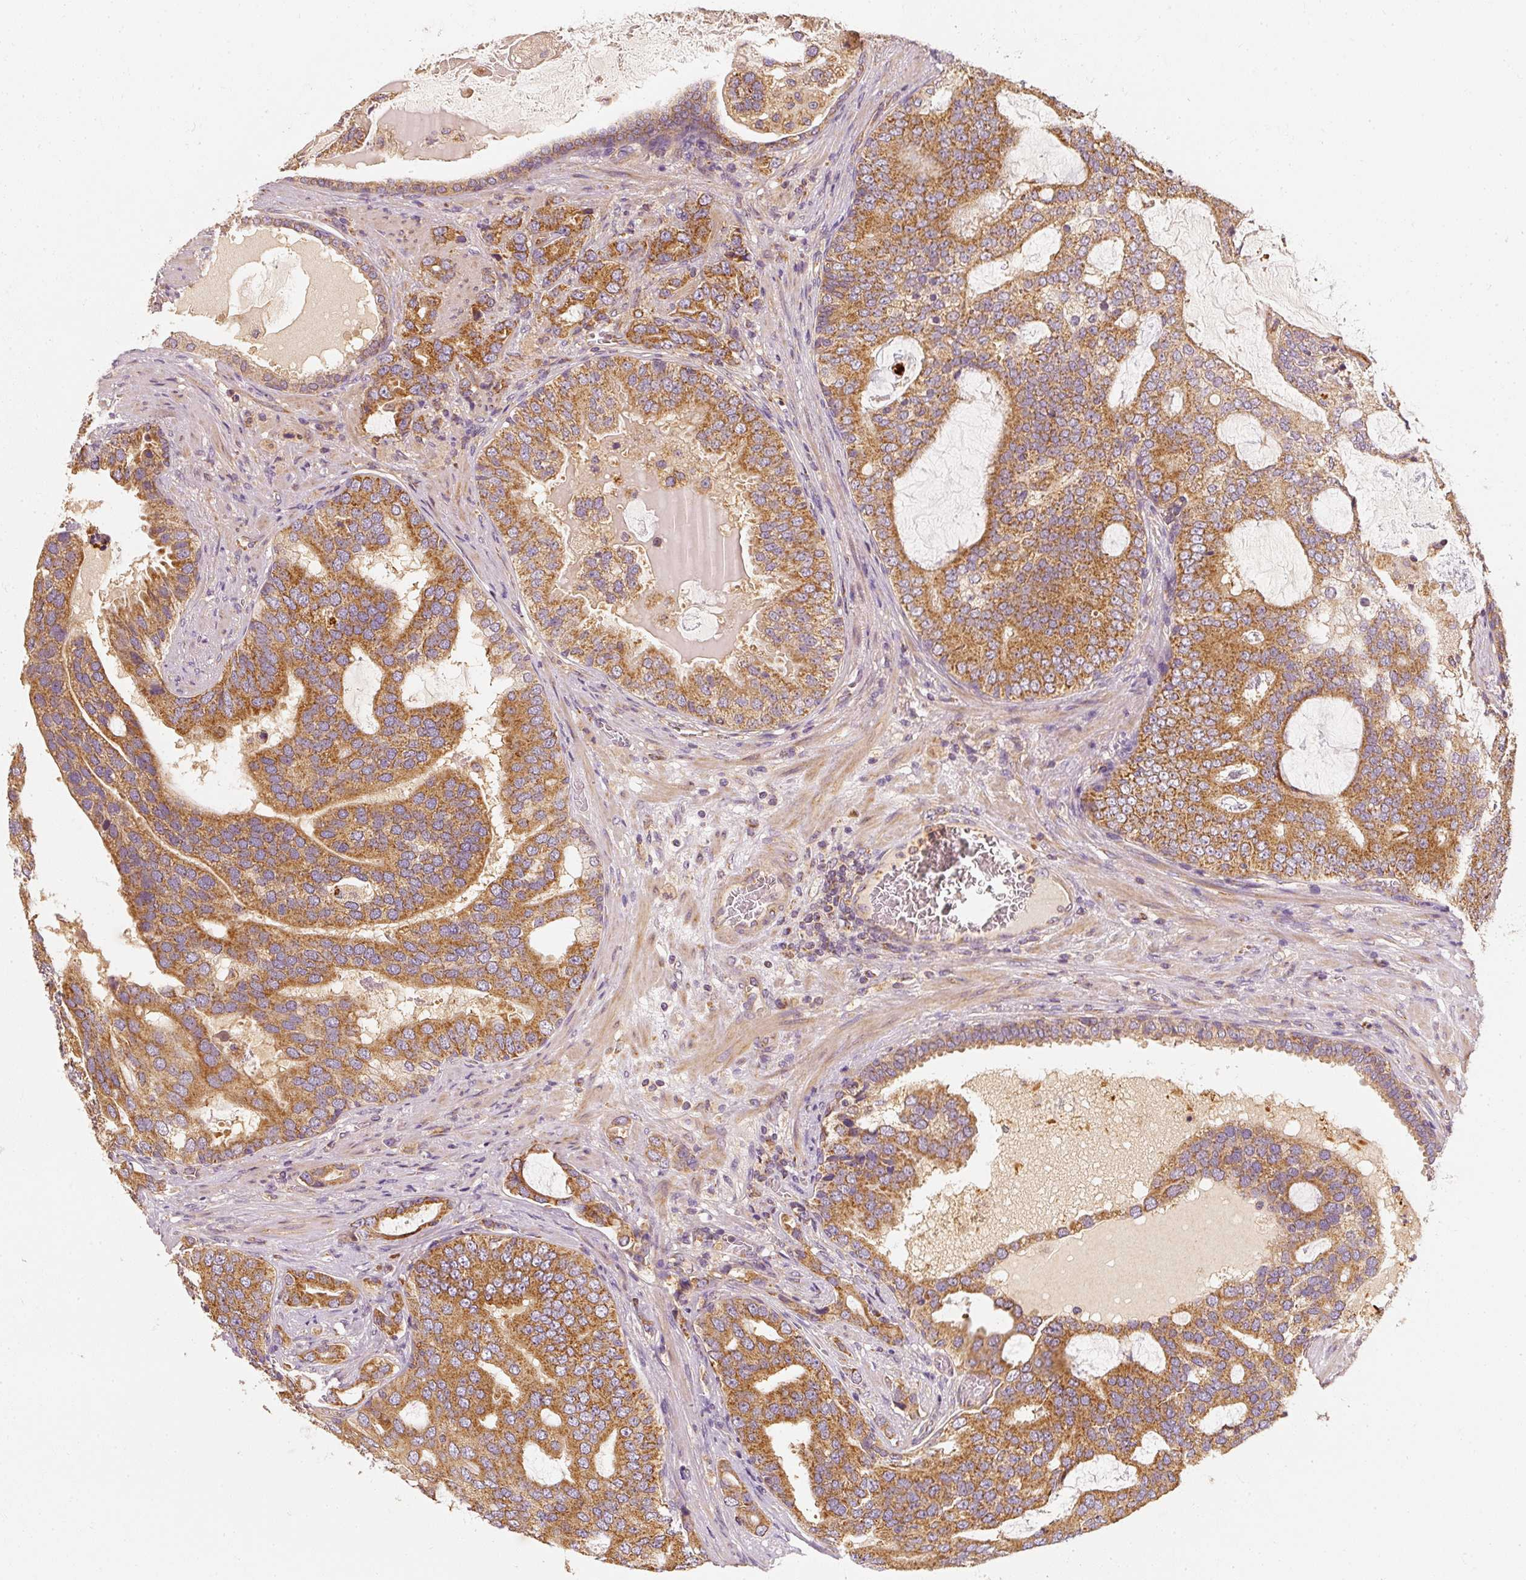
{"staining": {"intensity": "strong", "quantity": ">75%", "location": "cytoplasmic/membranous"}, "tissue": "prostate cancer", "cell_type": "Tumor cells", "image_type": "cancer", "snomed": [{"axis": "morphology", "description": "Adenocarcinoma, High grade"}, {"axis": "topography", "description": "Prostate"}], "caption": "Protein expression analysis of human prostate cancer reveals strong cytoplasmic/membranous staining in about >75% of tumor cells. (IHC, brightfield microscopy, high magnification).", "gene": "TOMM40", "patient": {"sex": "male", "age": 55}}